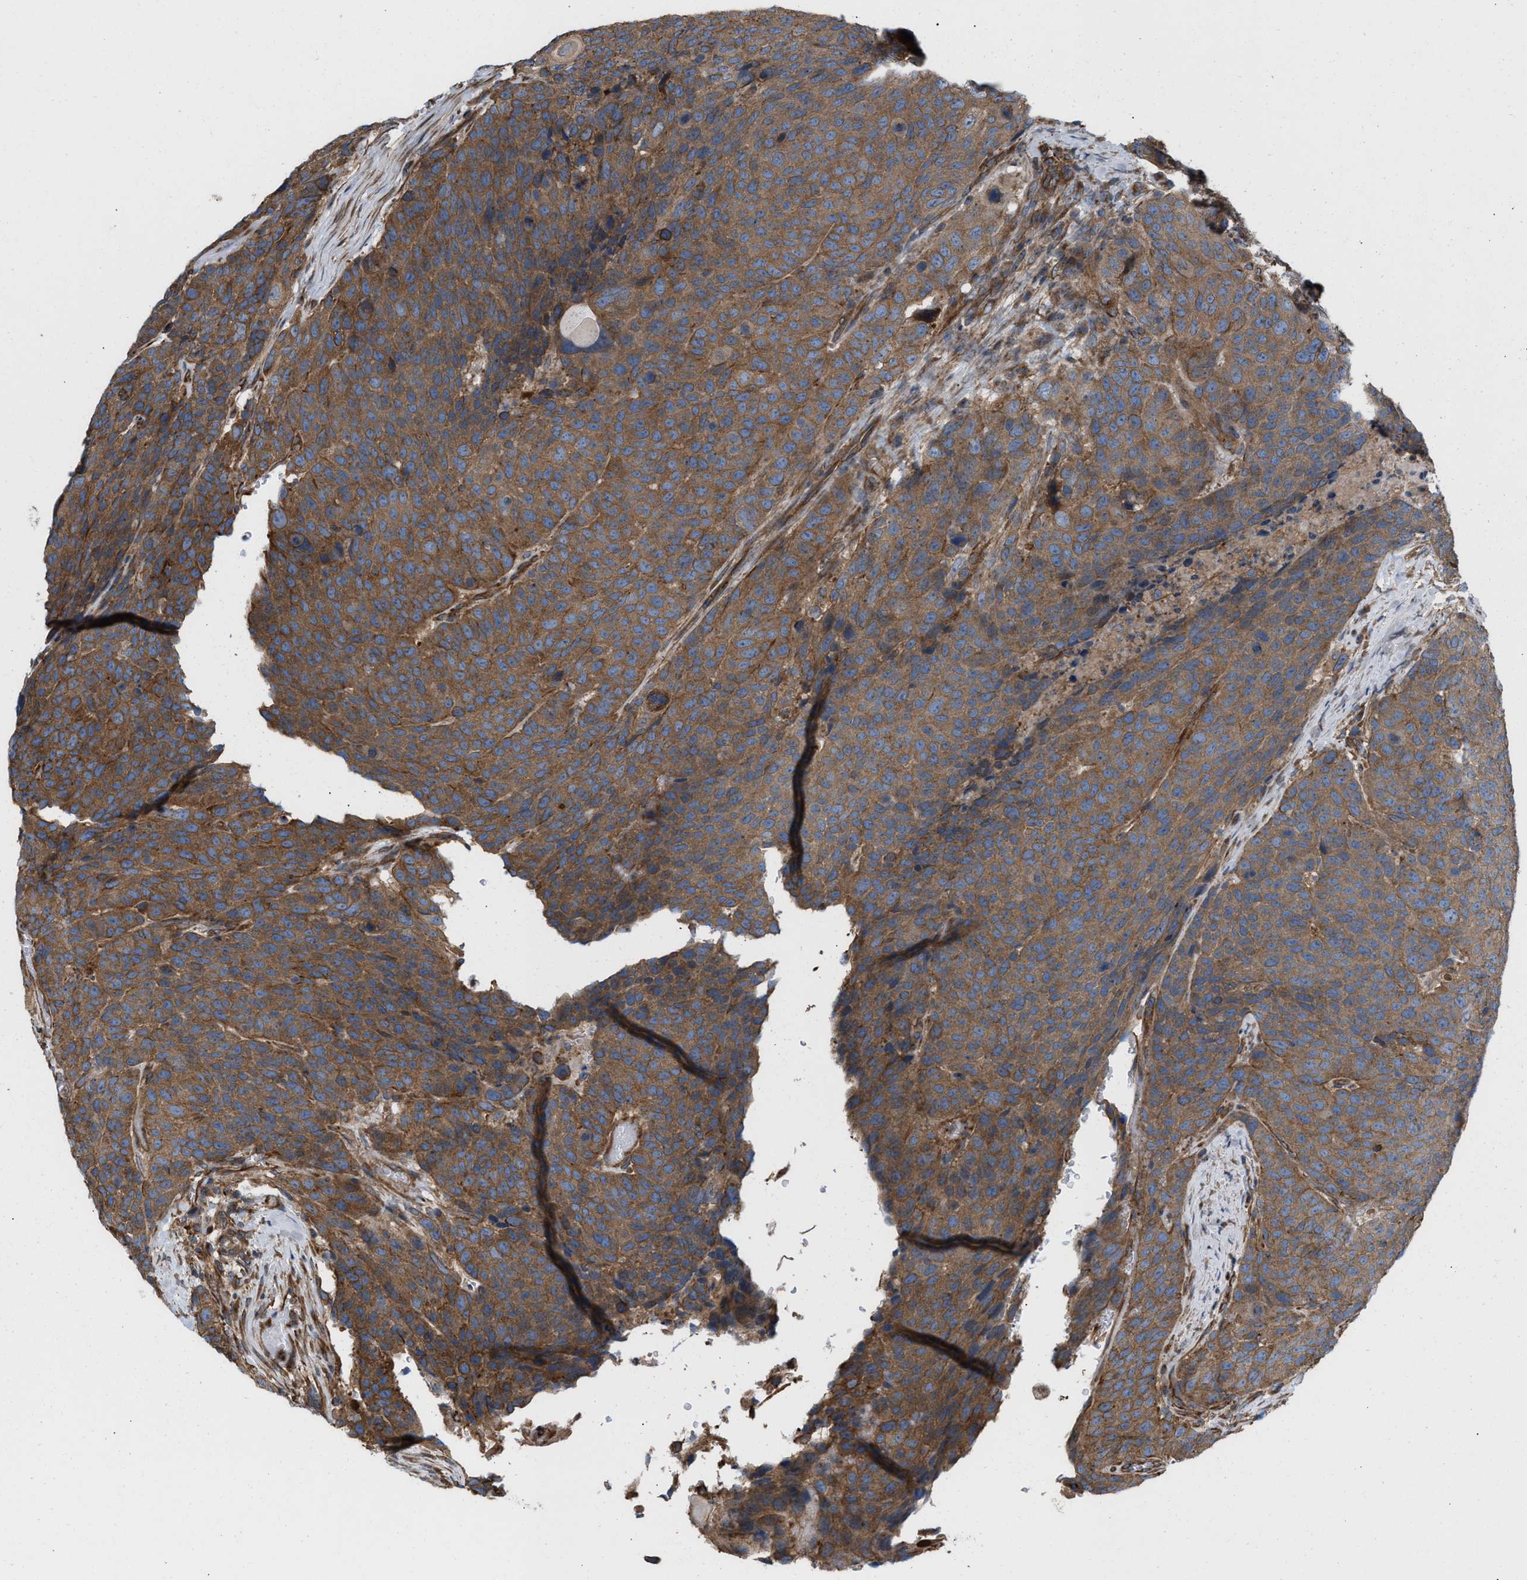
{"staining": {"intensity": "moderate", "quantity": ">75%", "location": "cytoplasmic/membranous"}, "tissue": "head and neck cancer", "cell_type": "Tumor cells", "image_type": "cancer", "snomed": [{"axis": "morphology", "description": "Squamous cell carcinoma, NOS"}, {"axis": "topography", "description": "Head-Neck"}], "caption": "About >75% of tumor cells in squamous cell carcinoma (head and neck) demonstrate moderate cytoplasmic/membranous protein positivity as visualized by brown immunohistochemical staining.", "gene": "EPS15L1", "patient": {"sex": "male", "age": 66}}